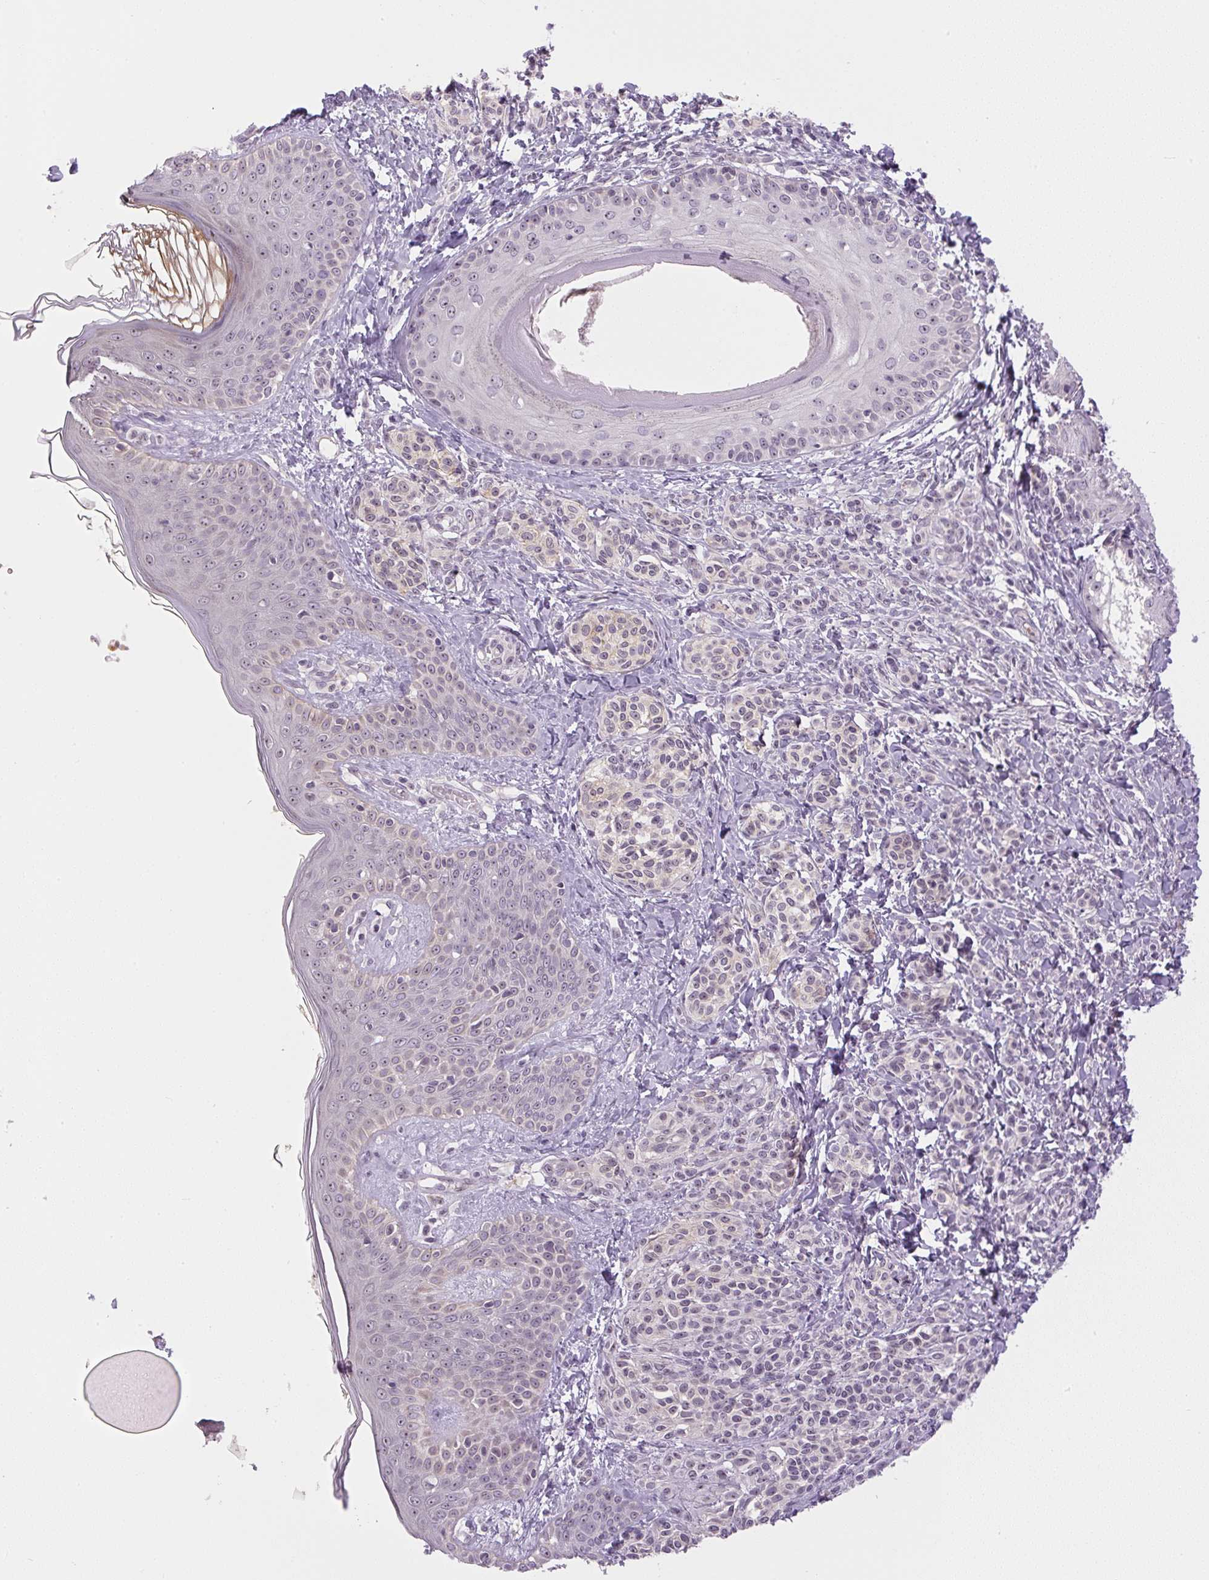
{"staining": {"intensity": "negative", "quantity": "none", "location": "none"}, "tissue": "skin", "cell_type": "Fibroblasts", "image_type": "normal", "snomed": [{"axis": "morphology", "description": "Normal tissue, NOS"}, {"axis": "topography", "description": "Skin"}], "caption": "An IHC histopathology image of benign skin is shown. There is no staining in fibroblasts of skin.", "gene": "SGF29", "patient": {"sex": "male", "age": 16}}